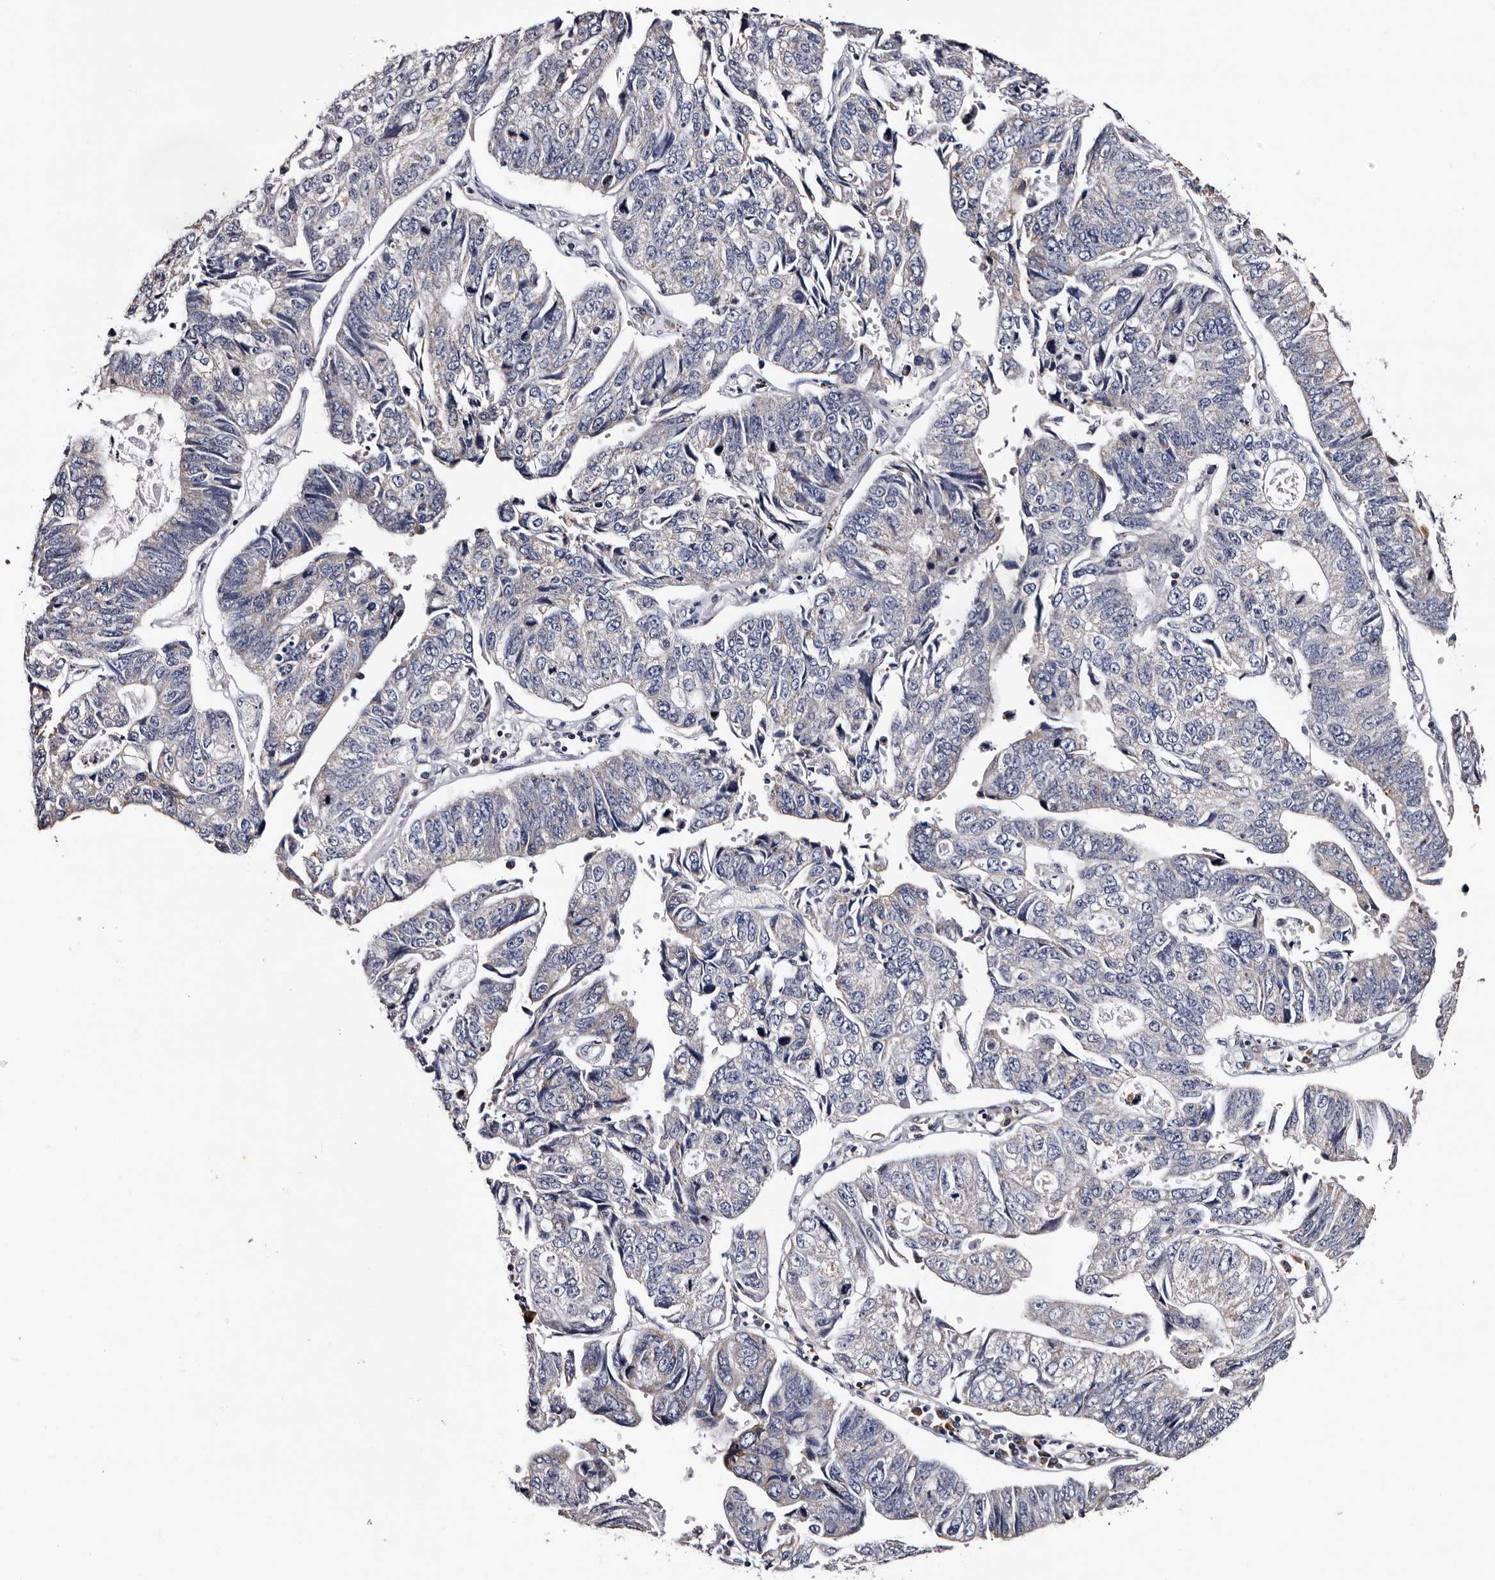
{"staining": {"intensity": "weak", "quantity": "<25%", "location": "cytoplasmic/membranous"}, "tissue": "stomach cancer", "cell_type": "Tumor cells", "image_type": "cancer", "snomed": [{"axis": "morphology", "description": "Adenocarcinoma, NOS"}, {"axis": "topography", "description": "Stomach"}], "caption": "Stomach cancer was stained to show a protein in brown. There is no significant positivity in tumor cells. (DAB IHC with hematoxylin counter stain).", "gene": "TAF4B", "patient": {"sex": "male", "age": 59}}